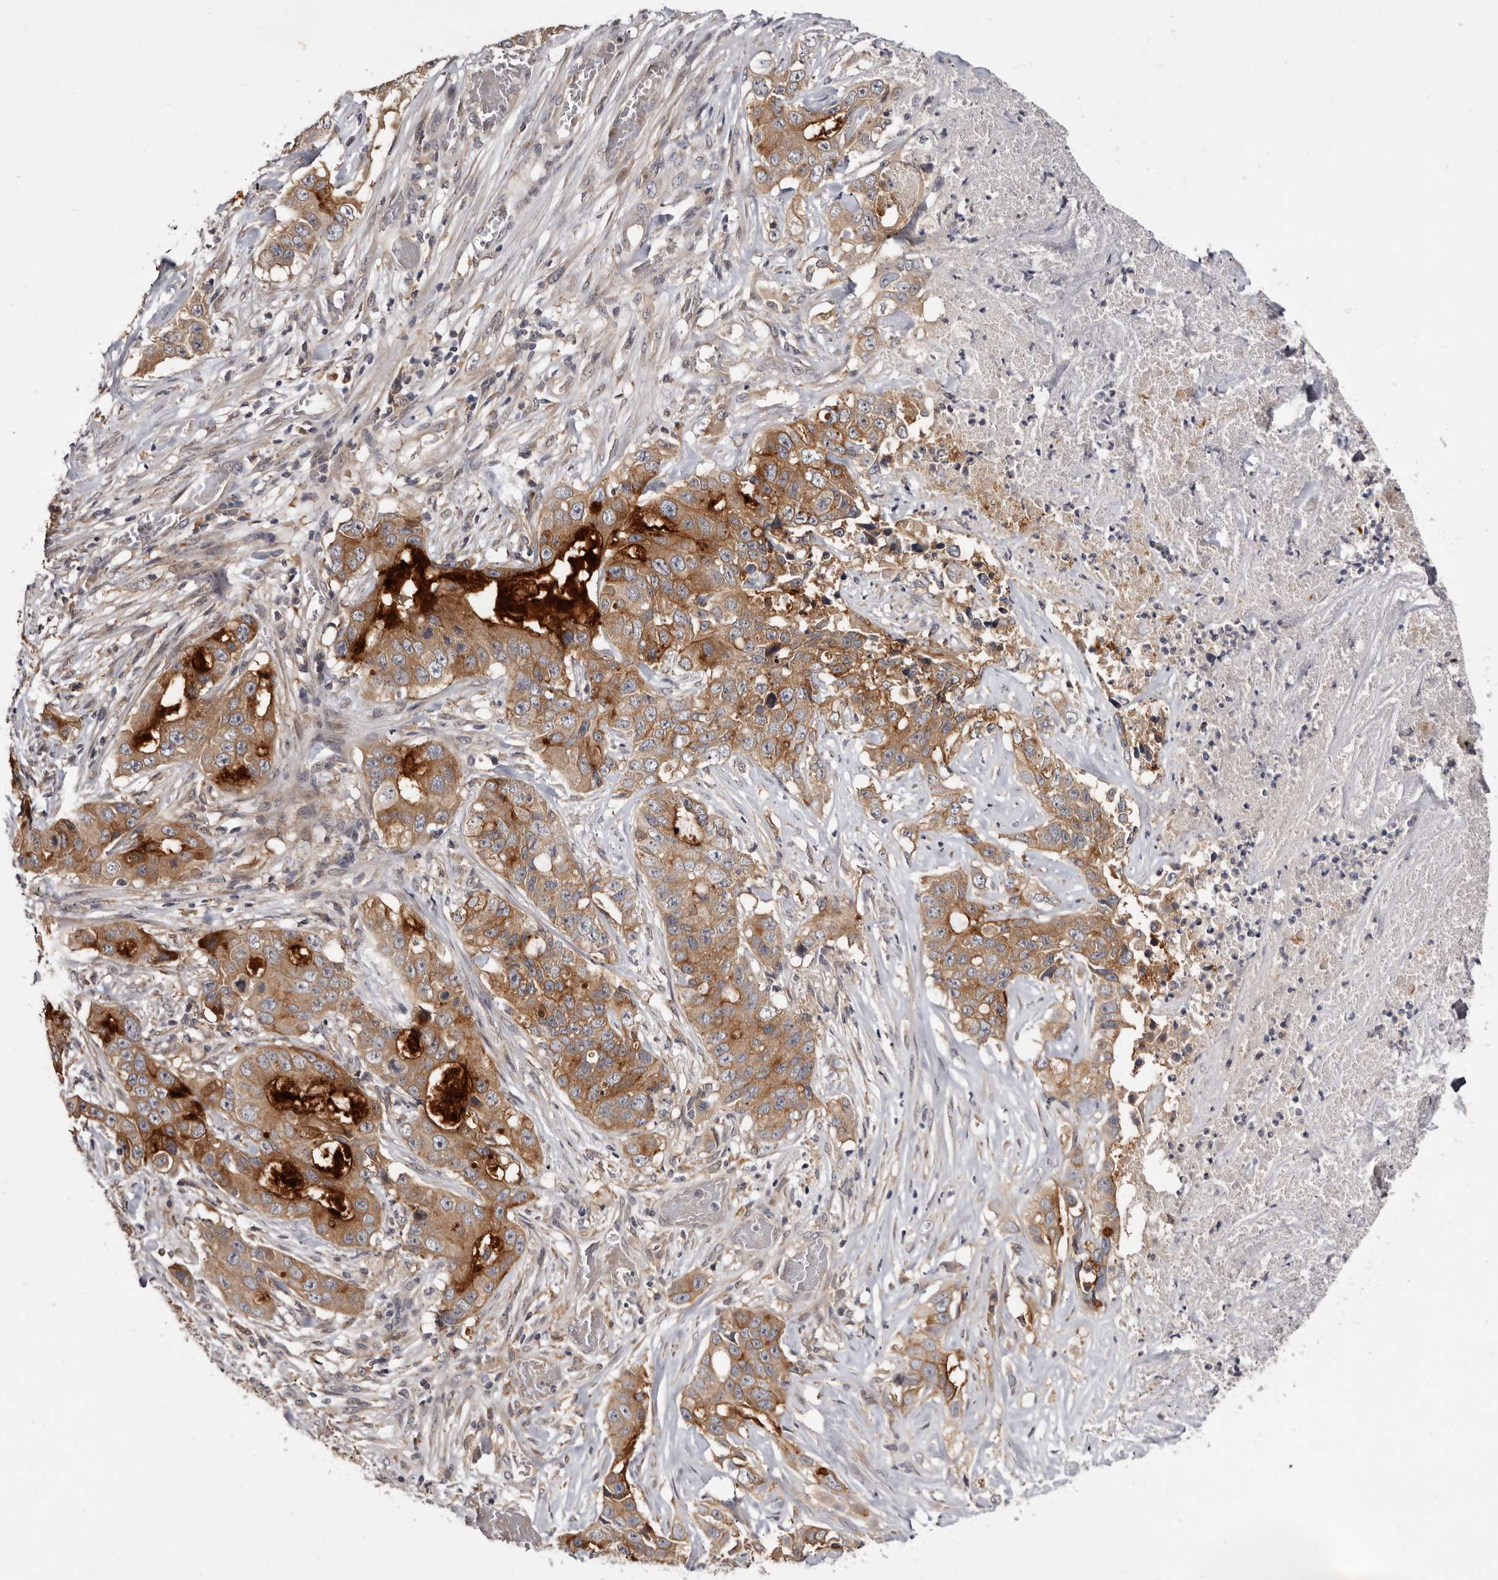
{"staining": {"intensity": "strong", "quantity": "25%-75%", "location": "cytoplasmic/membranous"}, "tissue": "lung cancer", "cell_type": "Tumor cells", "image_type": "cancer", "snomed": [{"axis": "morphology", "description": "Adenocarcinoma, NOS"}, {"axis": "topography", "description": "Lung"}], "caption": "An image of lung cancer stained for a protein demonstrates strong cytoplasmic/membranous brown staining in tumor cells.", "gene": "INAVA", "patient": {"sex": "female", "age": 51}}